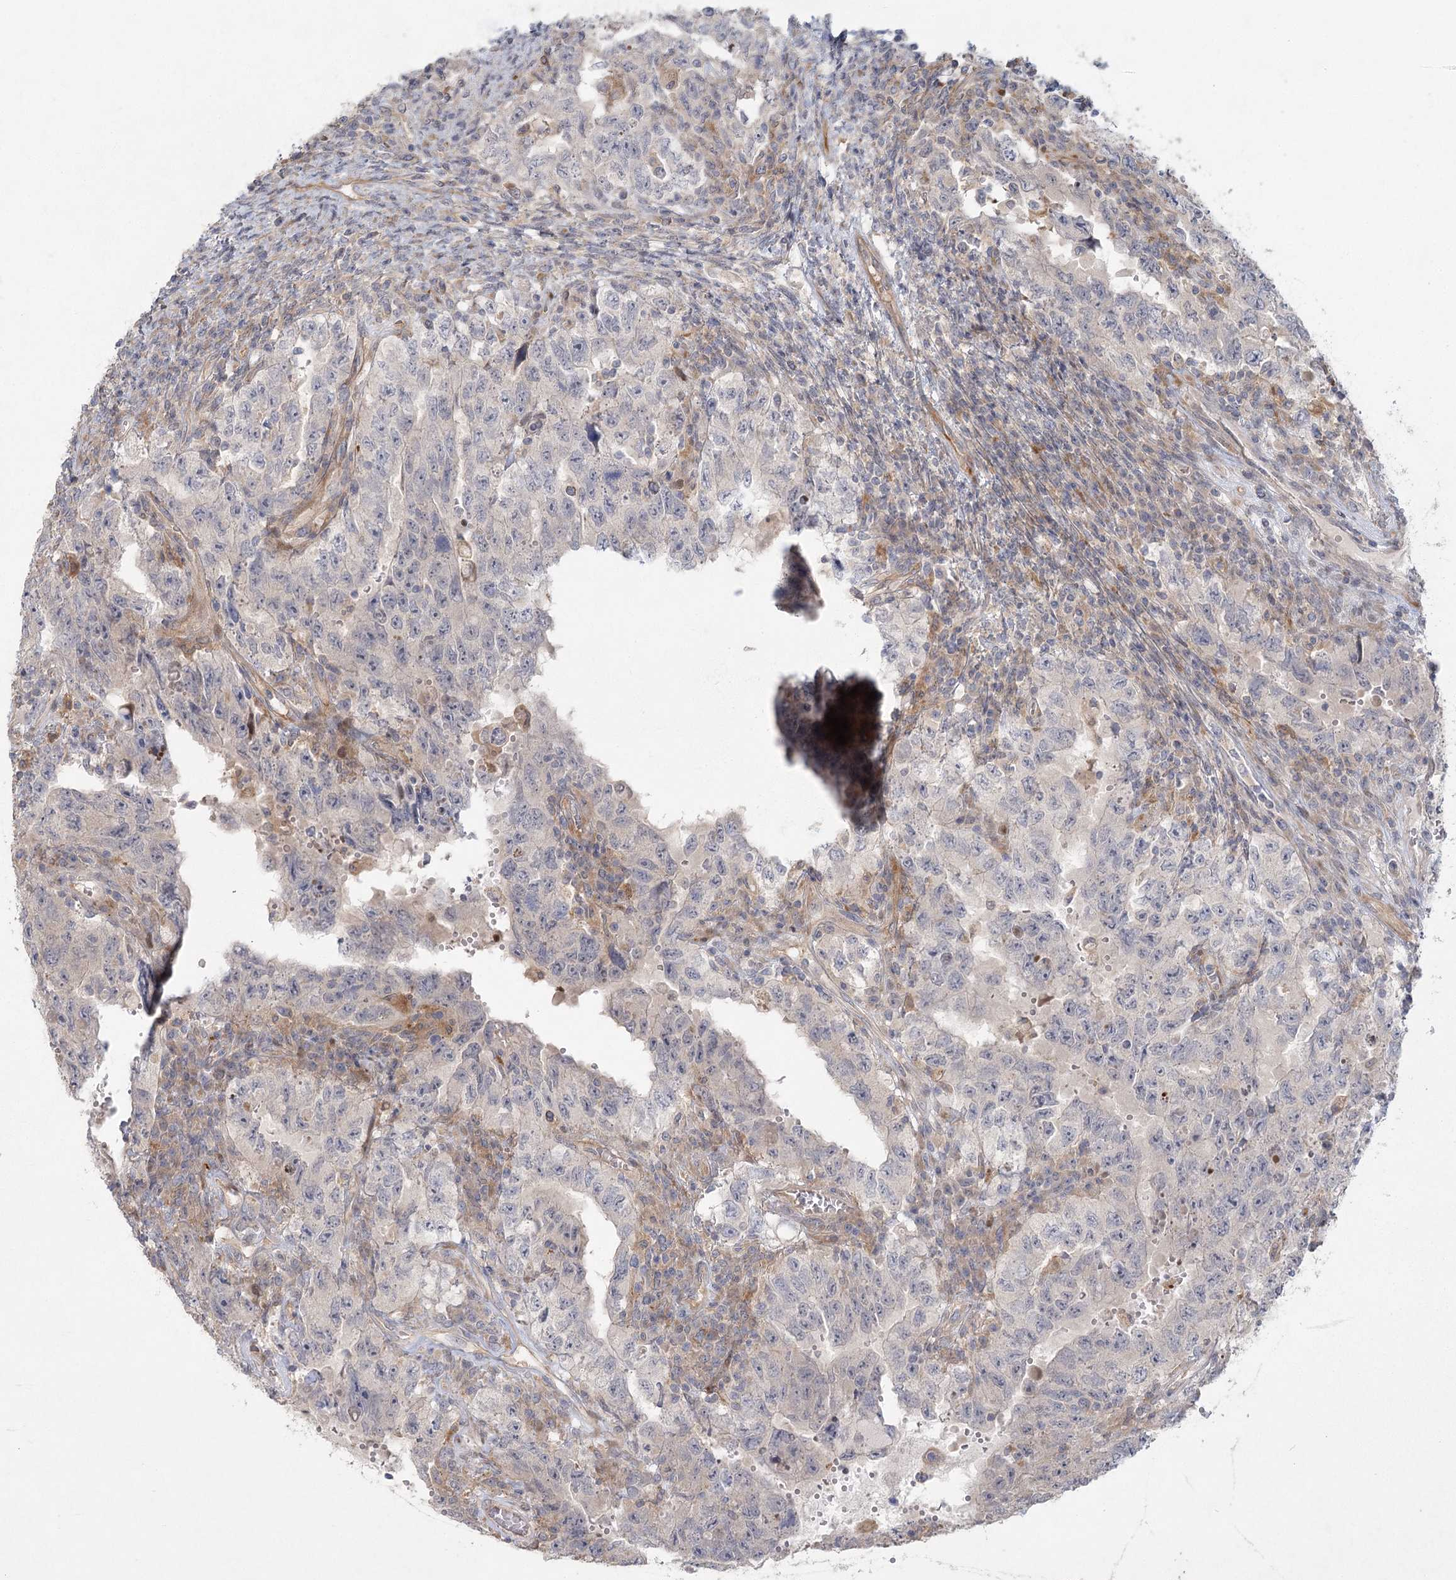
{"staining": {"intensity": "negative", "quantity": "none", "location": "none"}, "tissue": "testis cancer", "cell_type": "Tumor cells", "image_type": "cancer", "snomed": [{"axis": "morphology", "description": "Carcinoma, Embryonal, NOS"}, {"axis": "topography", "description": "Testis"}], "caption": "Tumor cells are negative for brown protein staining in testis cancer (embryonal carcinoma).", "gene": "FAM110C", "patient": {"sex": "male", "age": 26}}